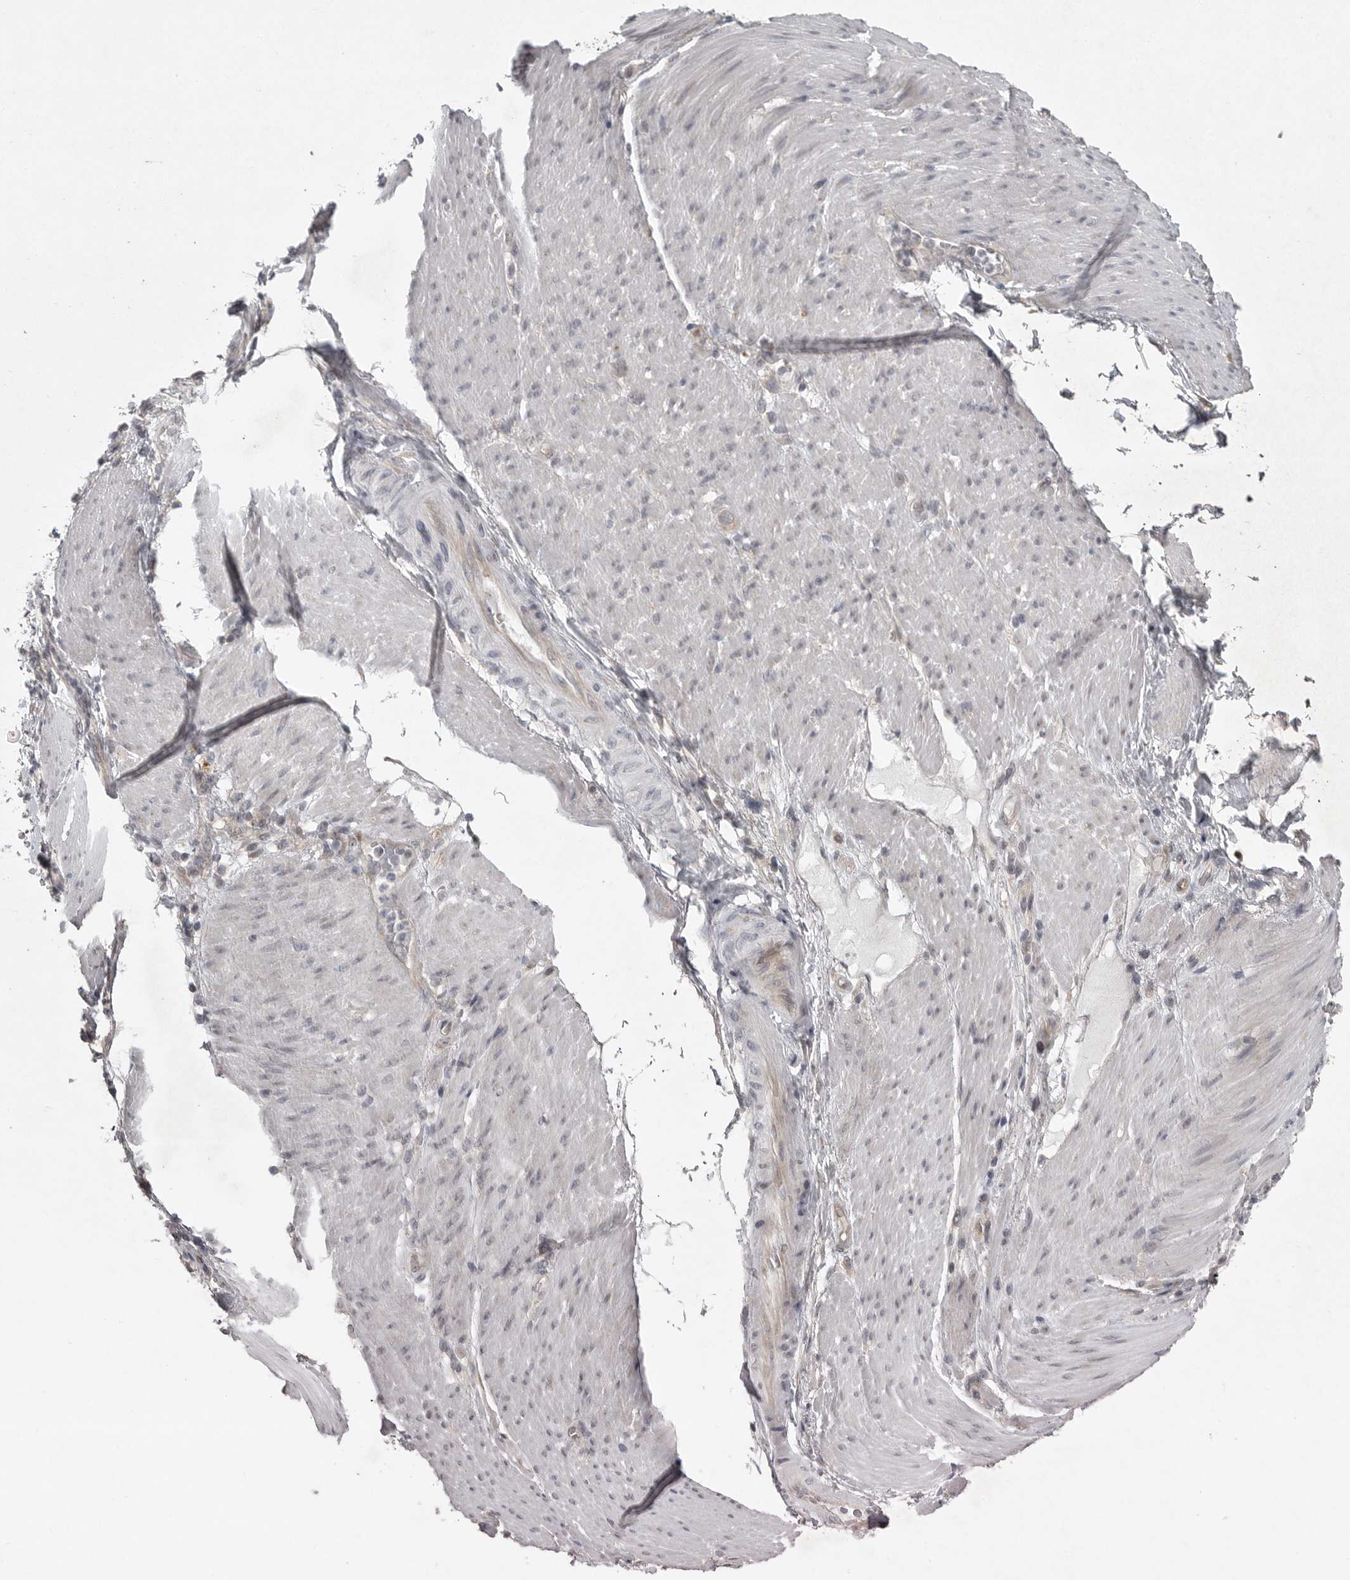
{"staining": {"intensity": "negative", "quantity": "none", "location": "none"}, "tissue": "stomach cancer", "cell_type": "Tumor cells", "image_type": "cancer", "snomed": [{"axis": "morphology", "description": "Adenocarcinoma, NOS"}, {"axis": "topography", "description": "Stomach"}], "caption": "Image shows no significant protein staining in tumor cells of stomach cancer (adenocarcinoma).", "gene": "PHF13", "patient": {"sex": "female", "age": 73}}